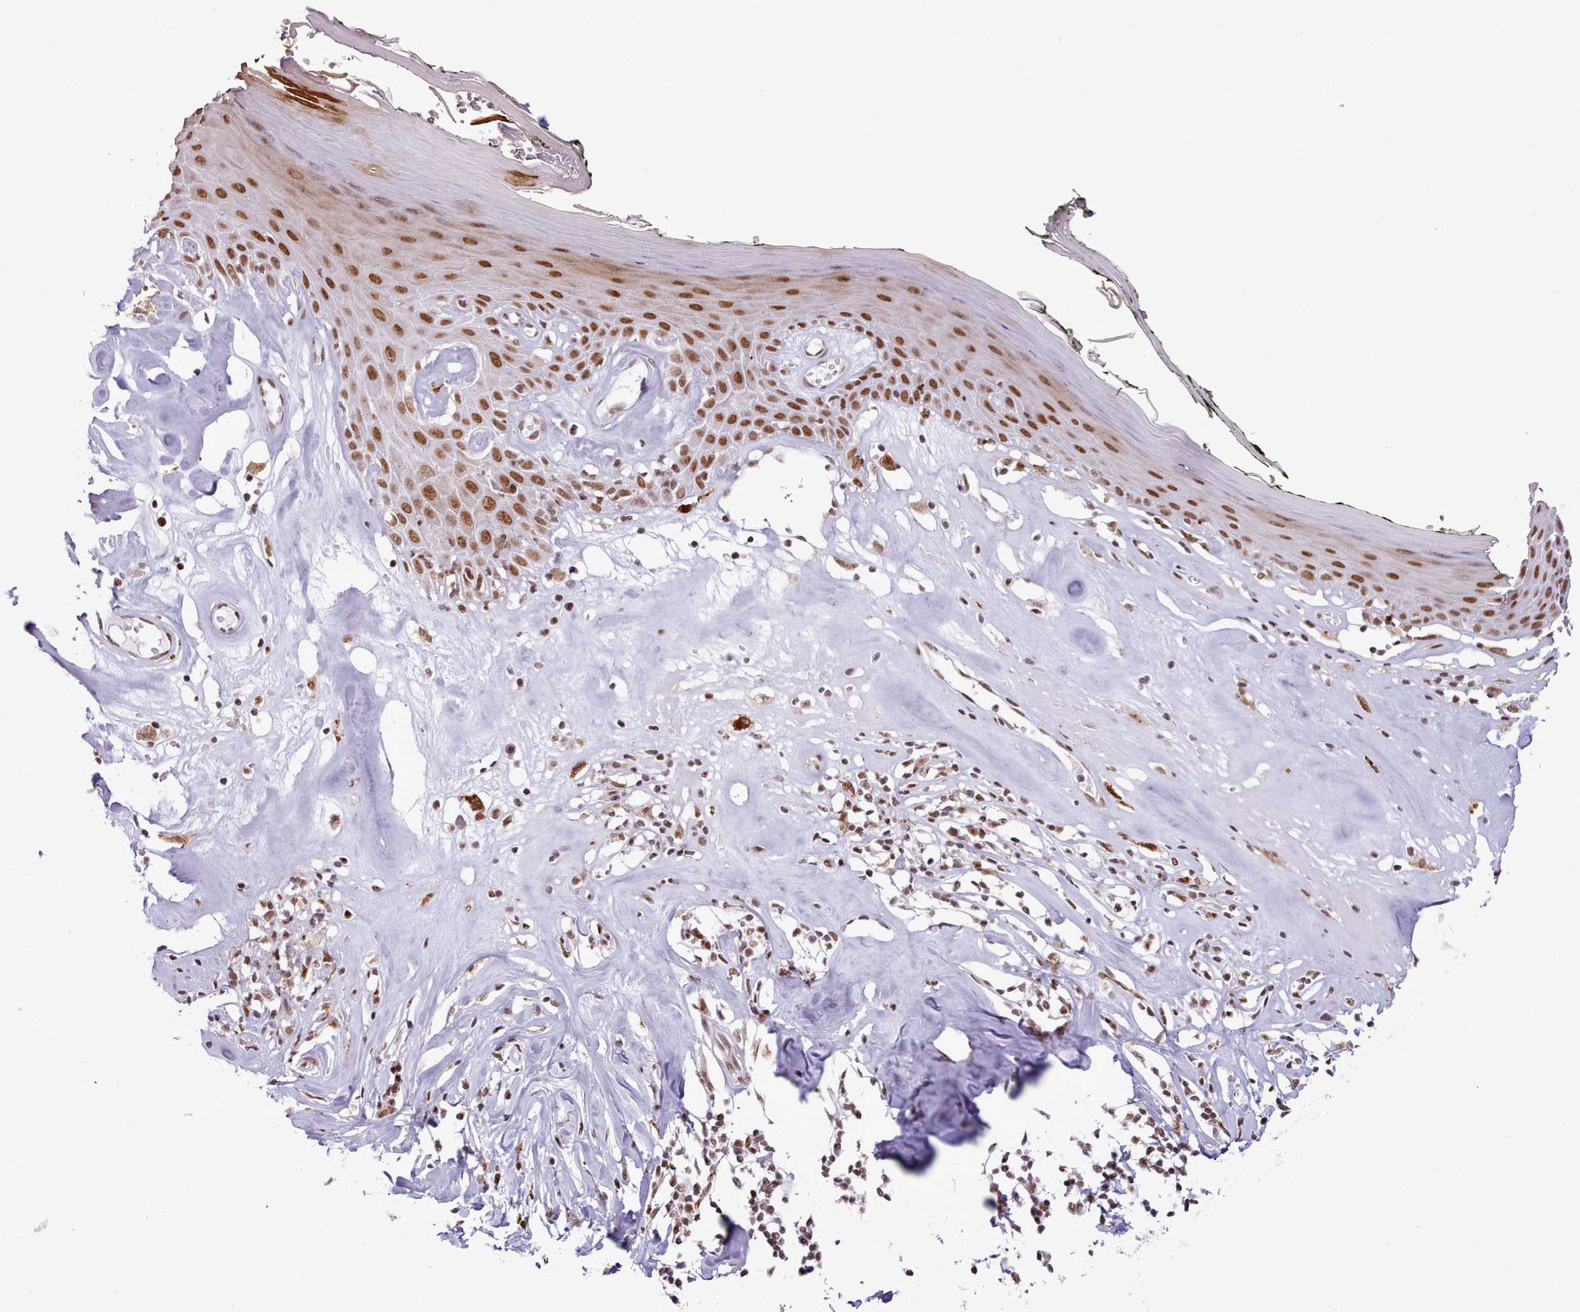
{"staining": {"intensity": "strong", "quantity": ">75%", "location": "nuclear"}, "tissue": "skin", "cell_type": "Epidermal cells", "image_type": "normal", "snomed": [{"axis": "morphology", "description": "Normal tissue, NOS"}, {"axis": "morphology", "description": "Inflammation, NOS"}, {"axis": "topography", "description": "Vulva"}], "caption": "Immunohistochemistry histopathology image of normal skin: skin stained using immunohistochemistry (IHC) exhibits high levels of strong protein expression localized specifically in the nuclear of epidermal cells, appearing as a nuclear brown color.", "gene": "TAF15", "patient": {"sex": "female", "age": 84}}